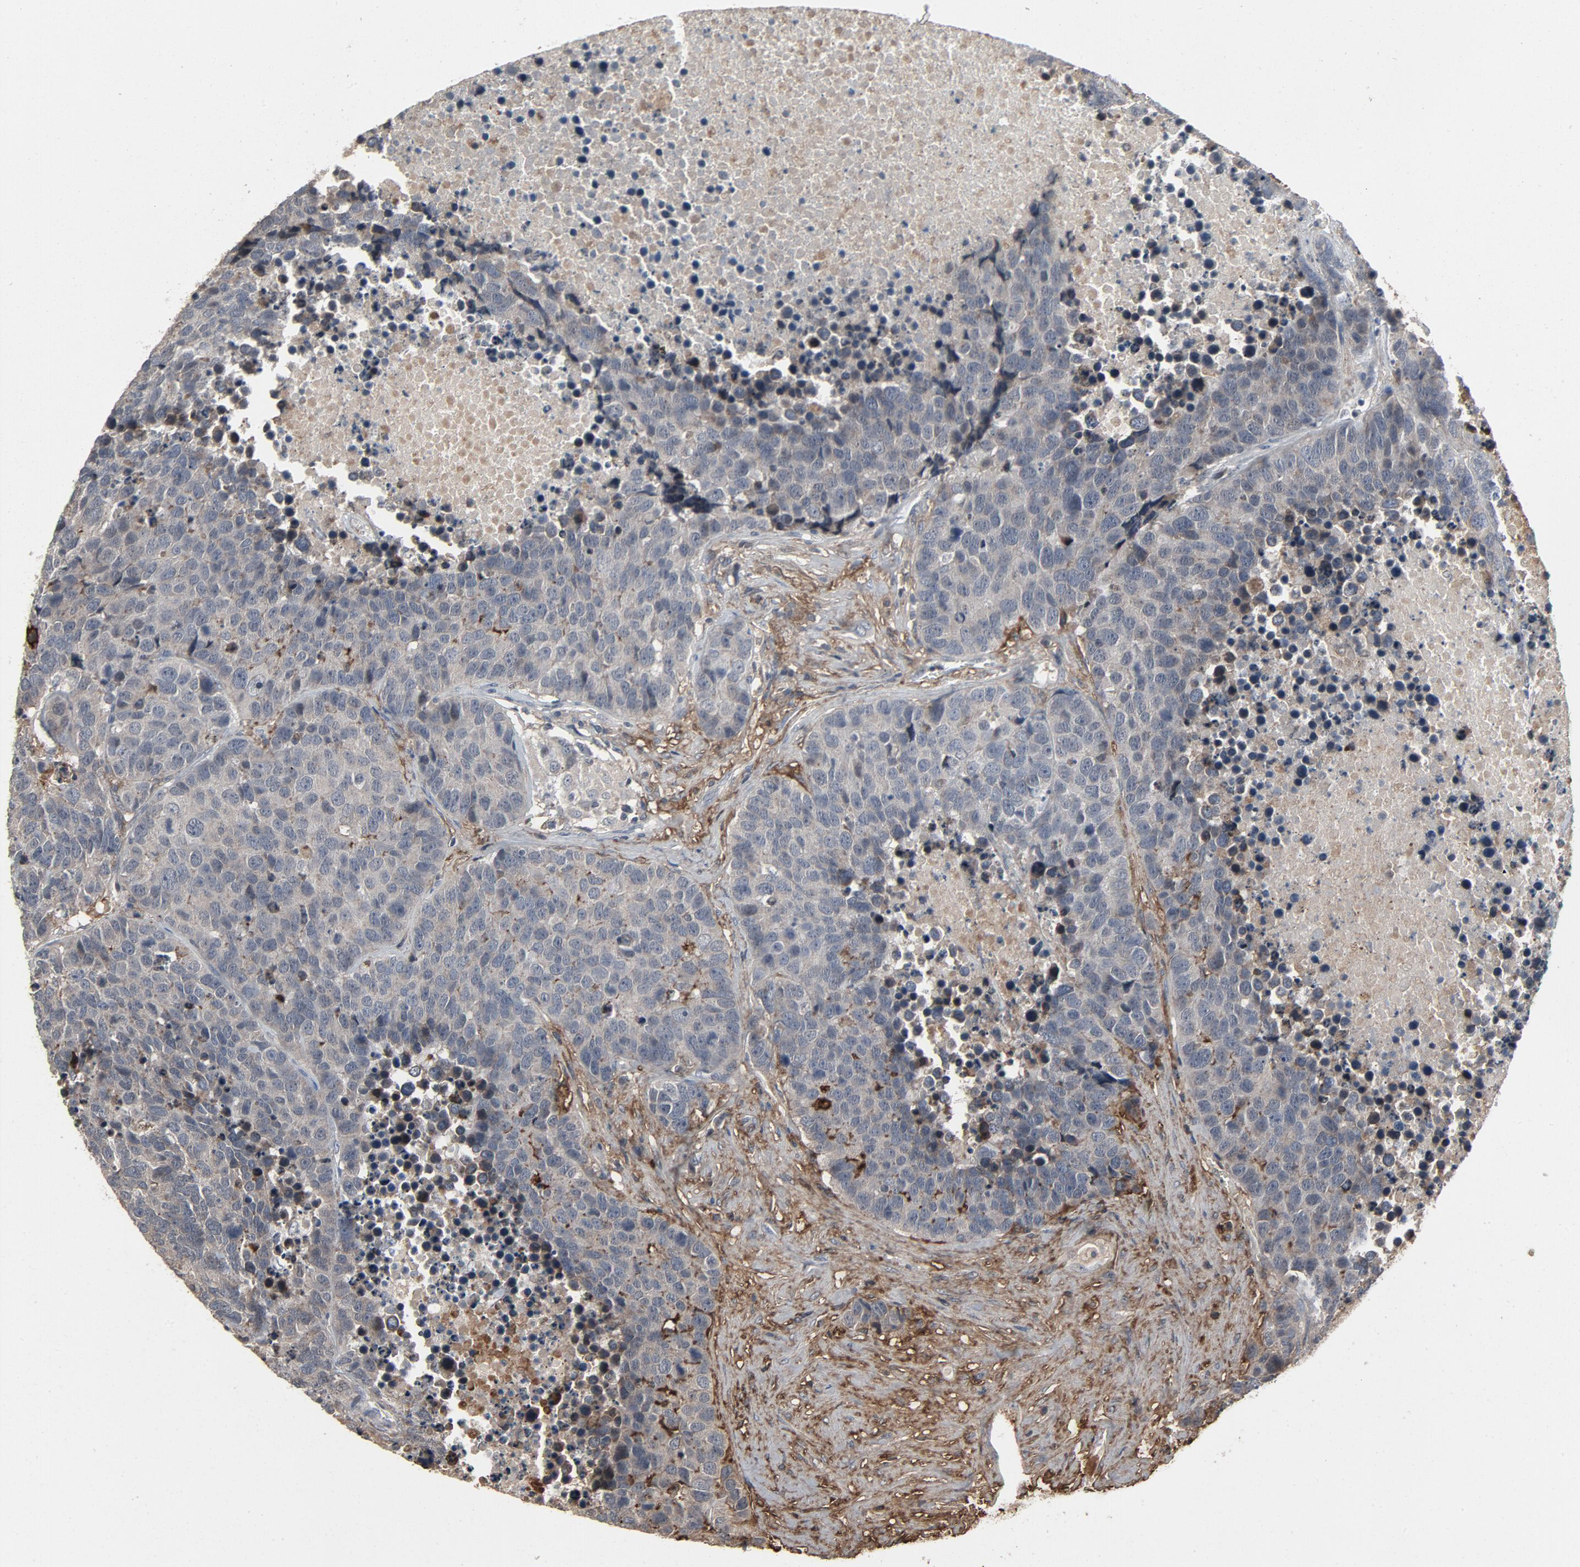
{"staining": {"intensity": "negative", "quantity": "none", "location": "none"}, "tissue": "carcinoid", "cell_type": "Tumor cells", "image_type": "cancer", "snomed": [{"axis": "morphology", "description": "Carcinoid, malignant, NOS"}, {"axis": "topography", "description": "Lung"}], "caption": "This histopathology image is of malignant carcinoid stained with immunohistochemistry (IHC) to label a protein in brown with the nuclei are counter-stained blue. There is no expression in tumor cells. (Brightfield microscopy of DAB (3,3'-diaminobenzidine) immunohistochemistry at high magnification).", "gene": "PDZD4", "patient": {"sex": "male", "age": 60}}